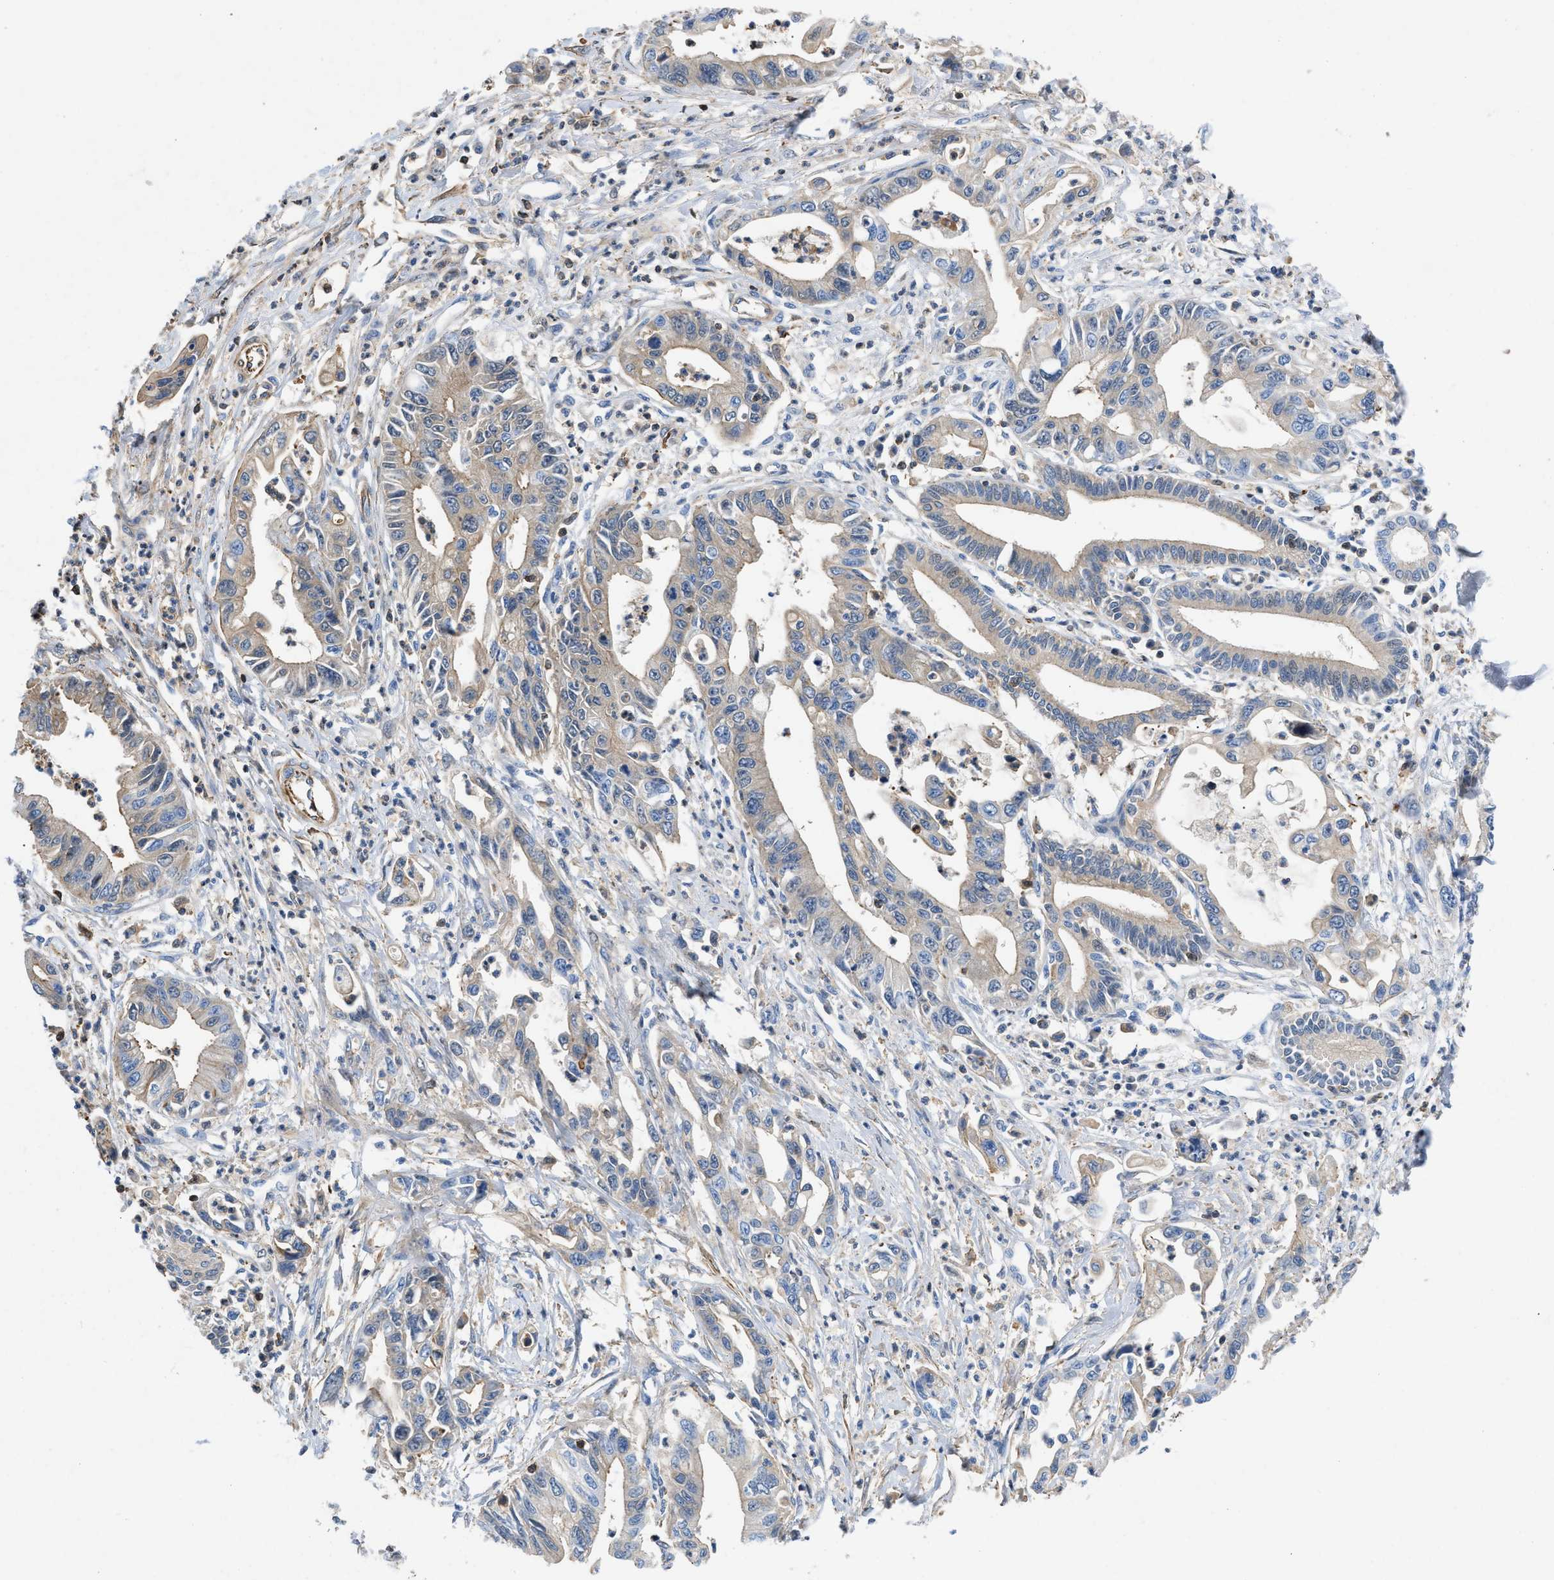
{"staining": {"intensity": "weak", "quantity": "25%-75%", "location": "cytoplasmic/membranous"}, "tissue": "pancreatic cancer", "cell_type": "Tumor cells", "image_type": "cancer", "snomed": [{"axis": "morphology", "description": "Adenocarcinoma, NOS"}, {"axis": "topography", "description": "Pancreas"}], "caption": "Human pancreatic adenocarcinoma stained with a protein marker displays weak staining in tumor cells.", "gene": "ATP6V0D1", "patient": {"sex": "male", "age": 56}}